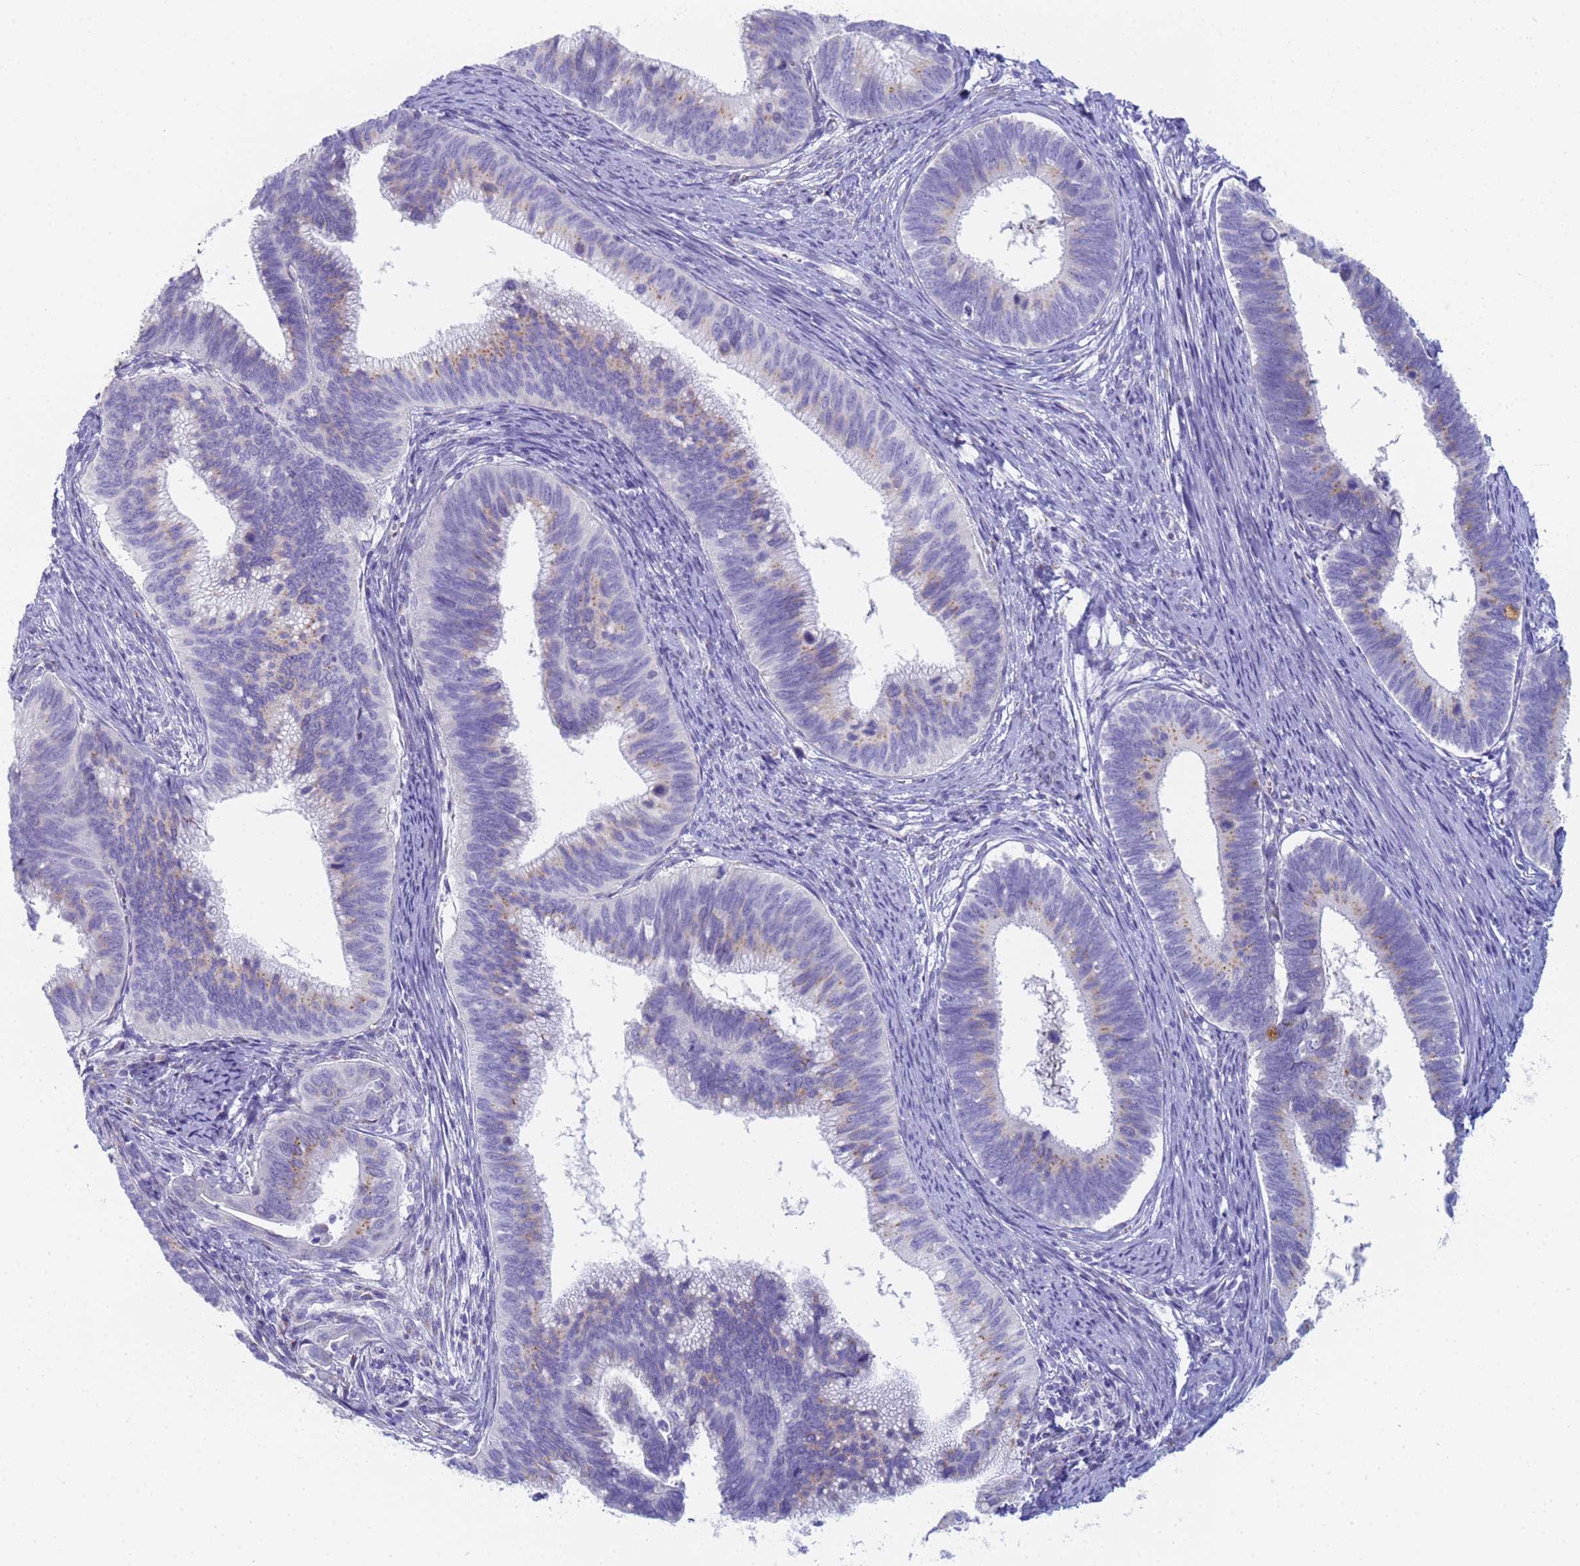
{"staining": {"intensity": "moderate", "quantity": "25%-75%", "location": "cytoplasmic/membranous"}, "tissue": "cervical cancer", "cell_type": "Tumor cells", "image_type": "cancer", "snomed": [{"axis": "morphology", "description": "Adenocarcinoma, NOS"}, {"axis": "topography", "description": "Cervix"}], "caption": "Protein staining of cervical adenocarcinoma tissue displays moderate cytoplasmic/membranous positivity in approximately 25%-75% of tumor cells.", "gene": "CR1", "patient": {"sex": "female", "age": 42}}